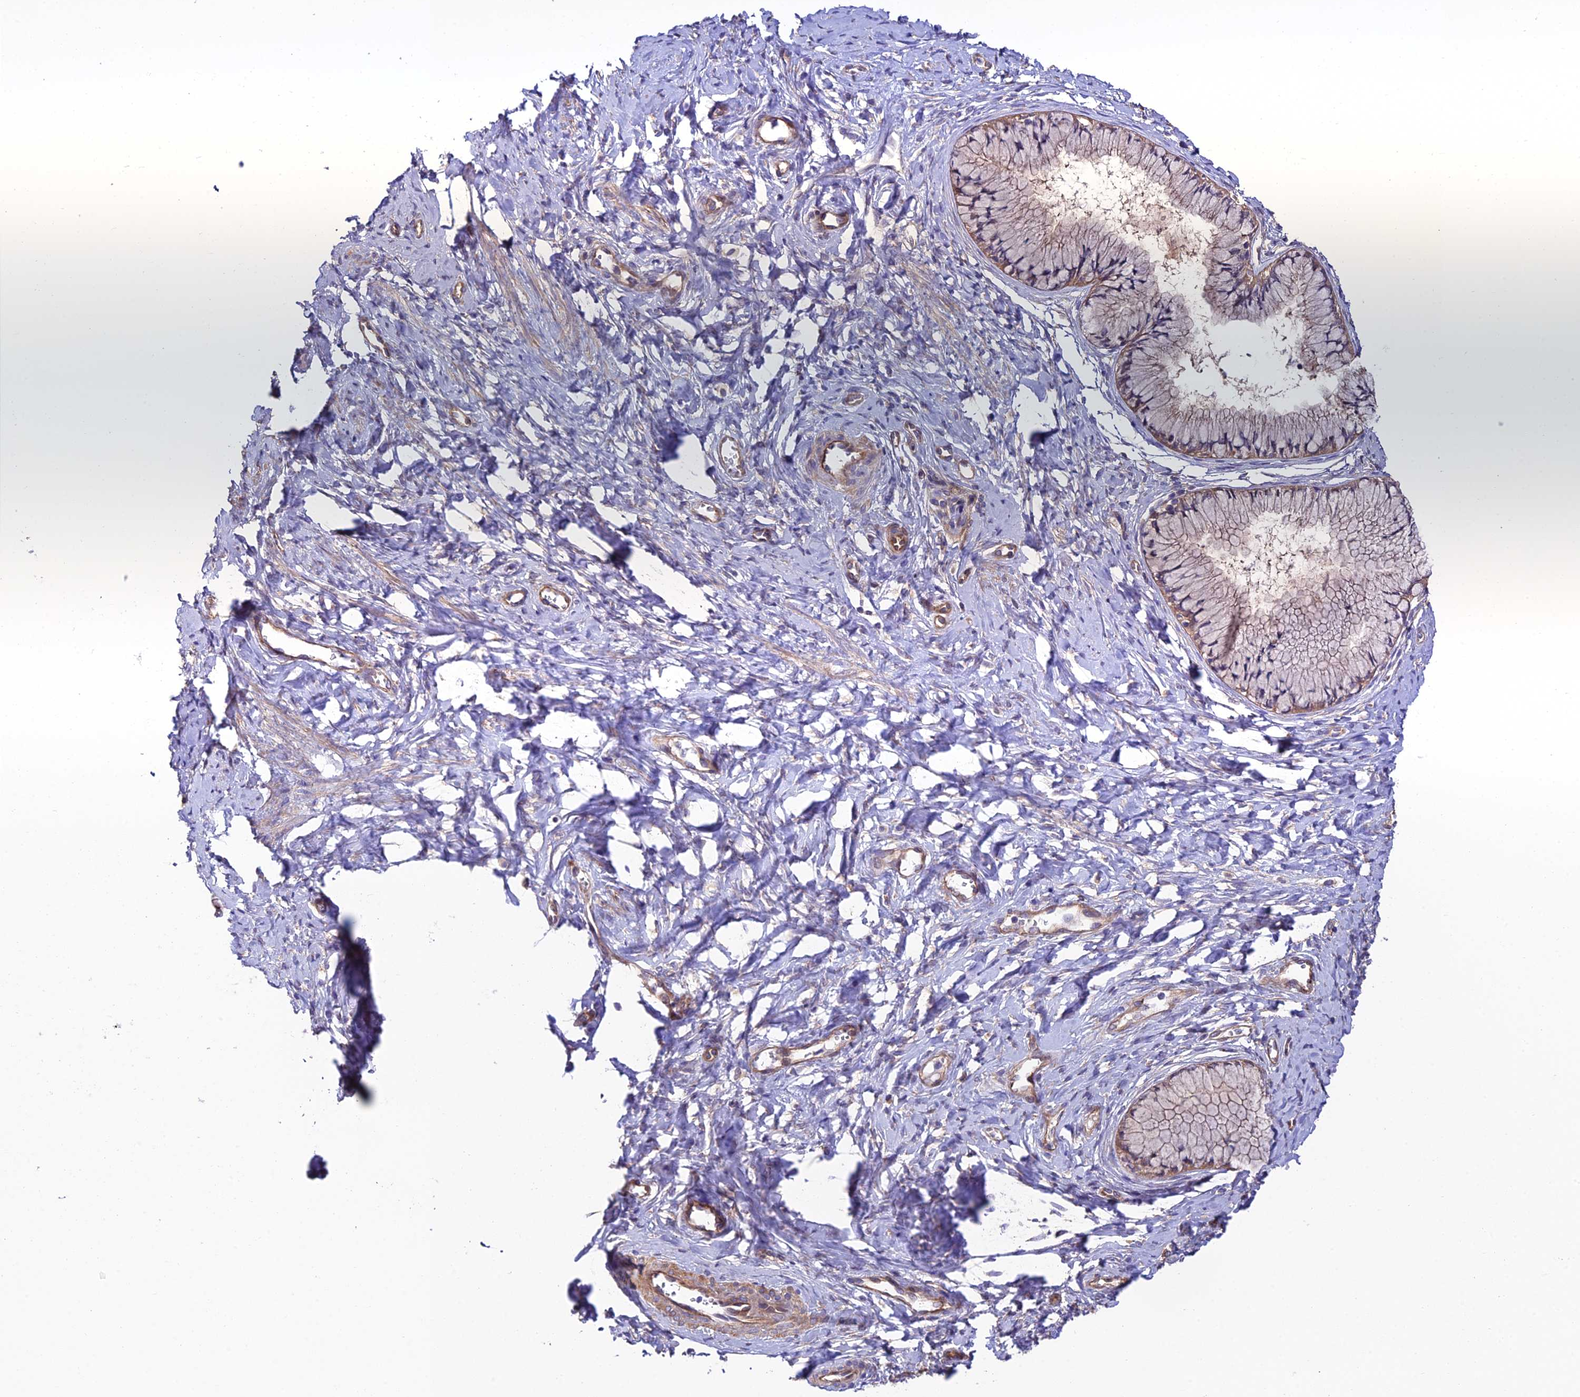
{"staining": {"intensity": "weak", "quantity": "25%-75%", "location": "cytoplasmic/membranous"}, "tissue": "cervix", "cell_type": "Glandular cells", "image_type": "normal", "snomed": [{"axis": "morphology", "description": "Normal tissue, NOS"}, {"axis": "topography", "description": "Cervix"}], "caption": "Weak cytoplasmic/membranous protein staining is seen in approximately 25%-75% of glandular cells in cervix. Using DAB (3,3'-diaminobenzidine) (brown) and hematoxylin (blue) stains, captured at high magnification using brightfield microscopy.", "gene": "QRFP", "patient": {"sex": "female", "age": 42}}